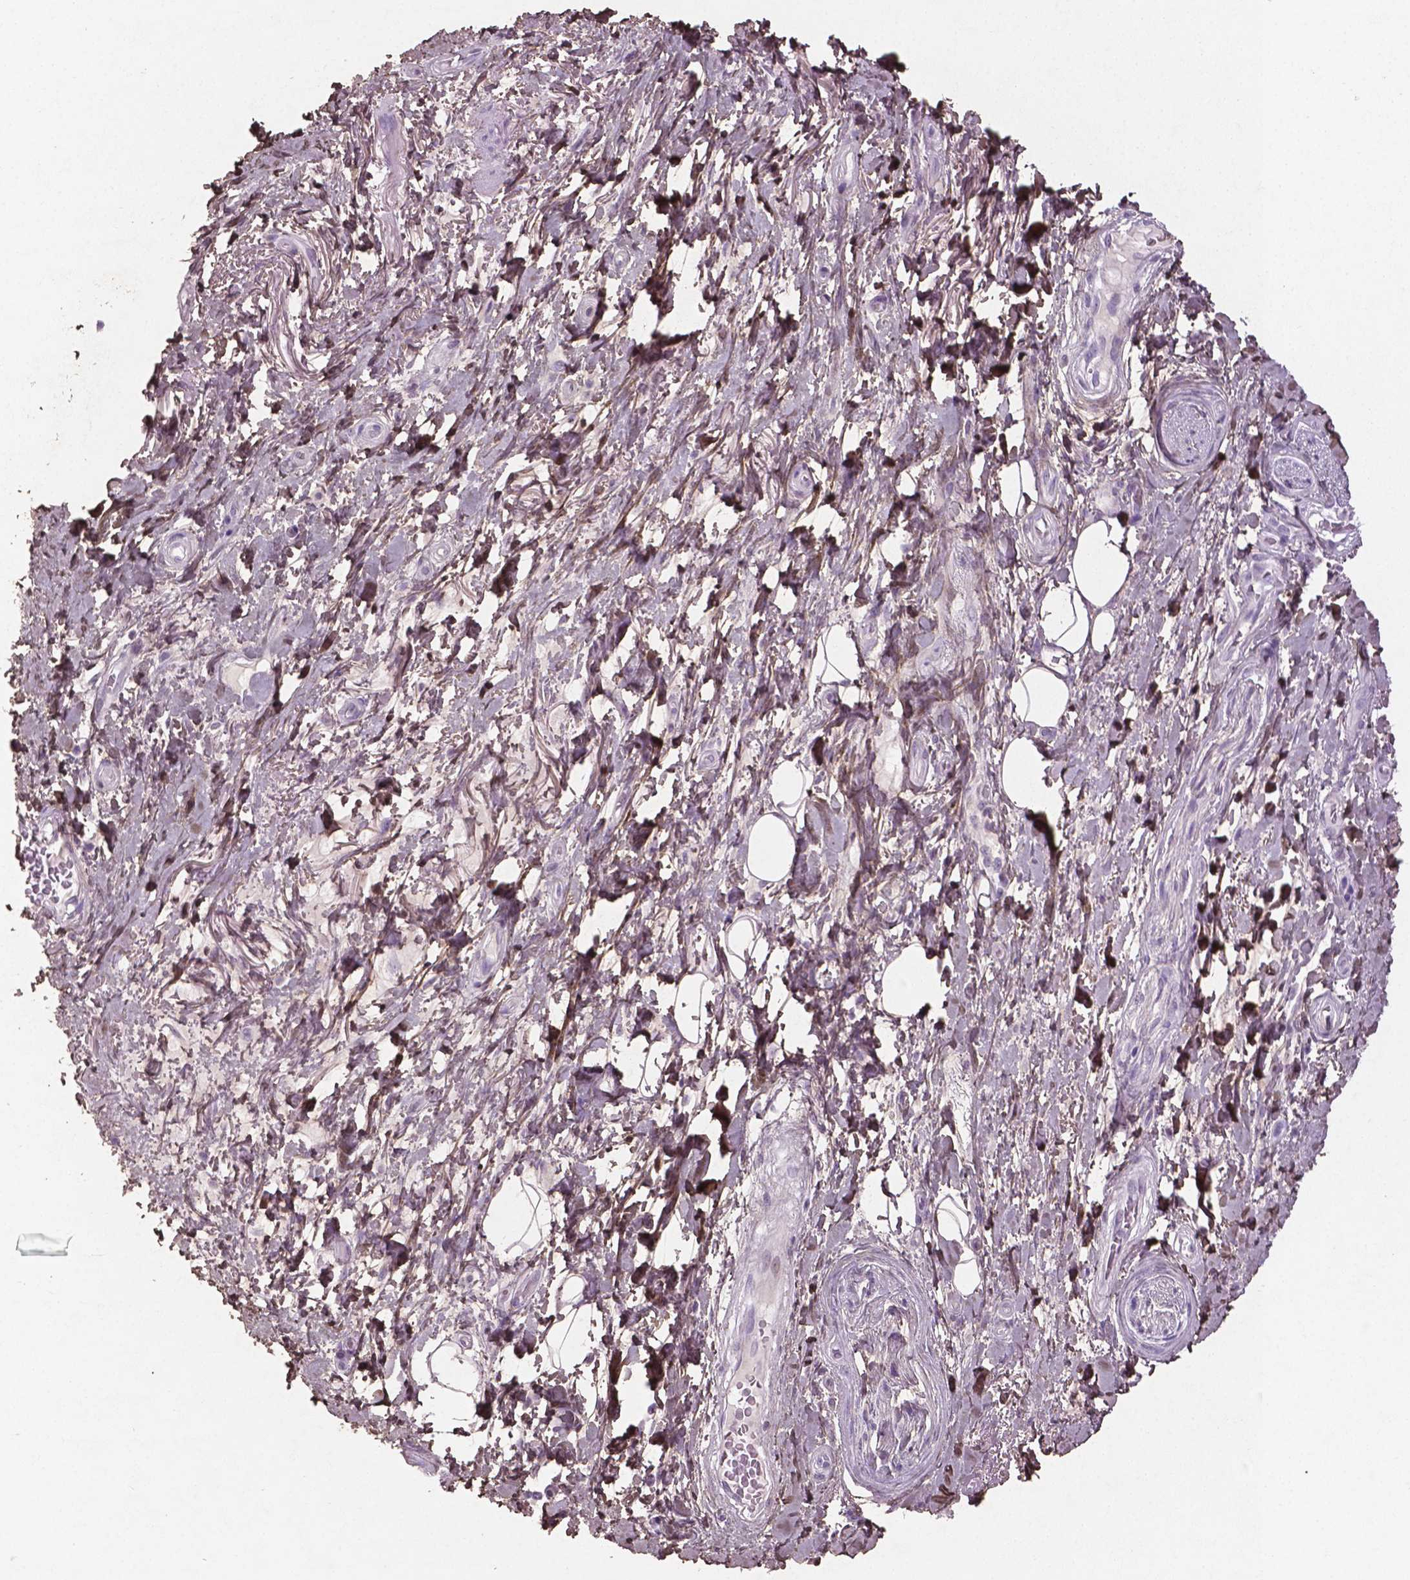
{"staining": {"intensity": "weak", "quantity": ">75%", "location": "cytoplasmic/membranous,nuclear"}, "tissue": "adipose tissue", "cell_type": "Adipocytes", "image_type": "normal", "snomed": [{"axis": "morphology", "description": "Normal tissue, NOS"}, {"axis": "topography", "description": "Anal"}, {"axis": "topography", "description": "Peripheral nerve tissue"}], "caption": "Human adipose tissue stained for a protein (brown) exhibits weak cytoplasmic/membranous,nuclear positive expression in about >75% of adipocytes.", "gene": "DLG2", "patient": {"sex": "male", "age": 53}}